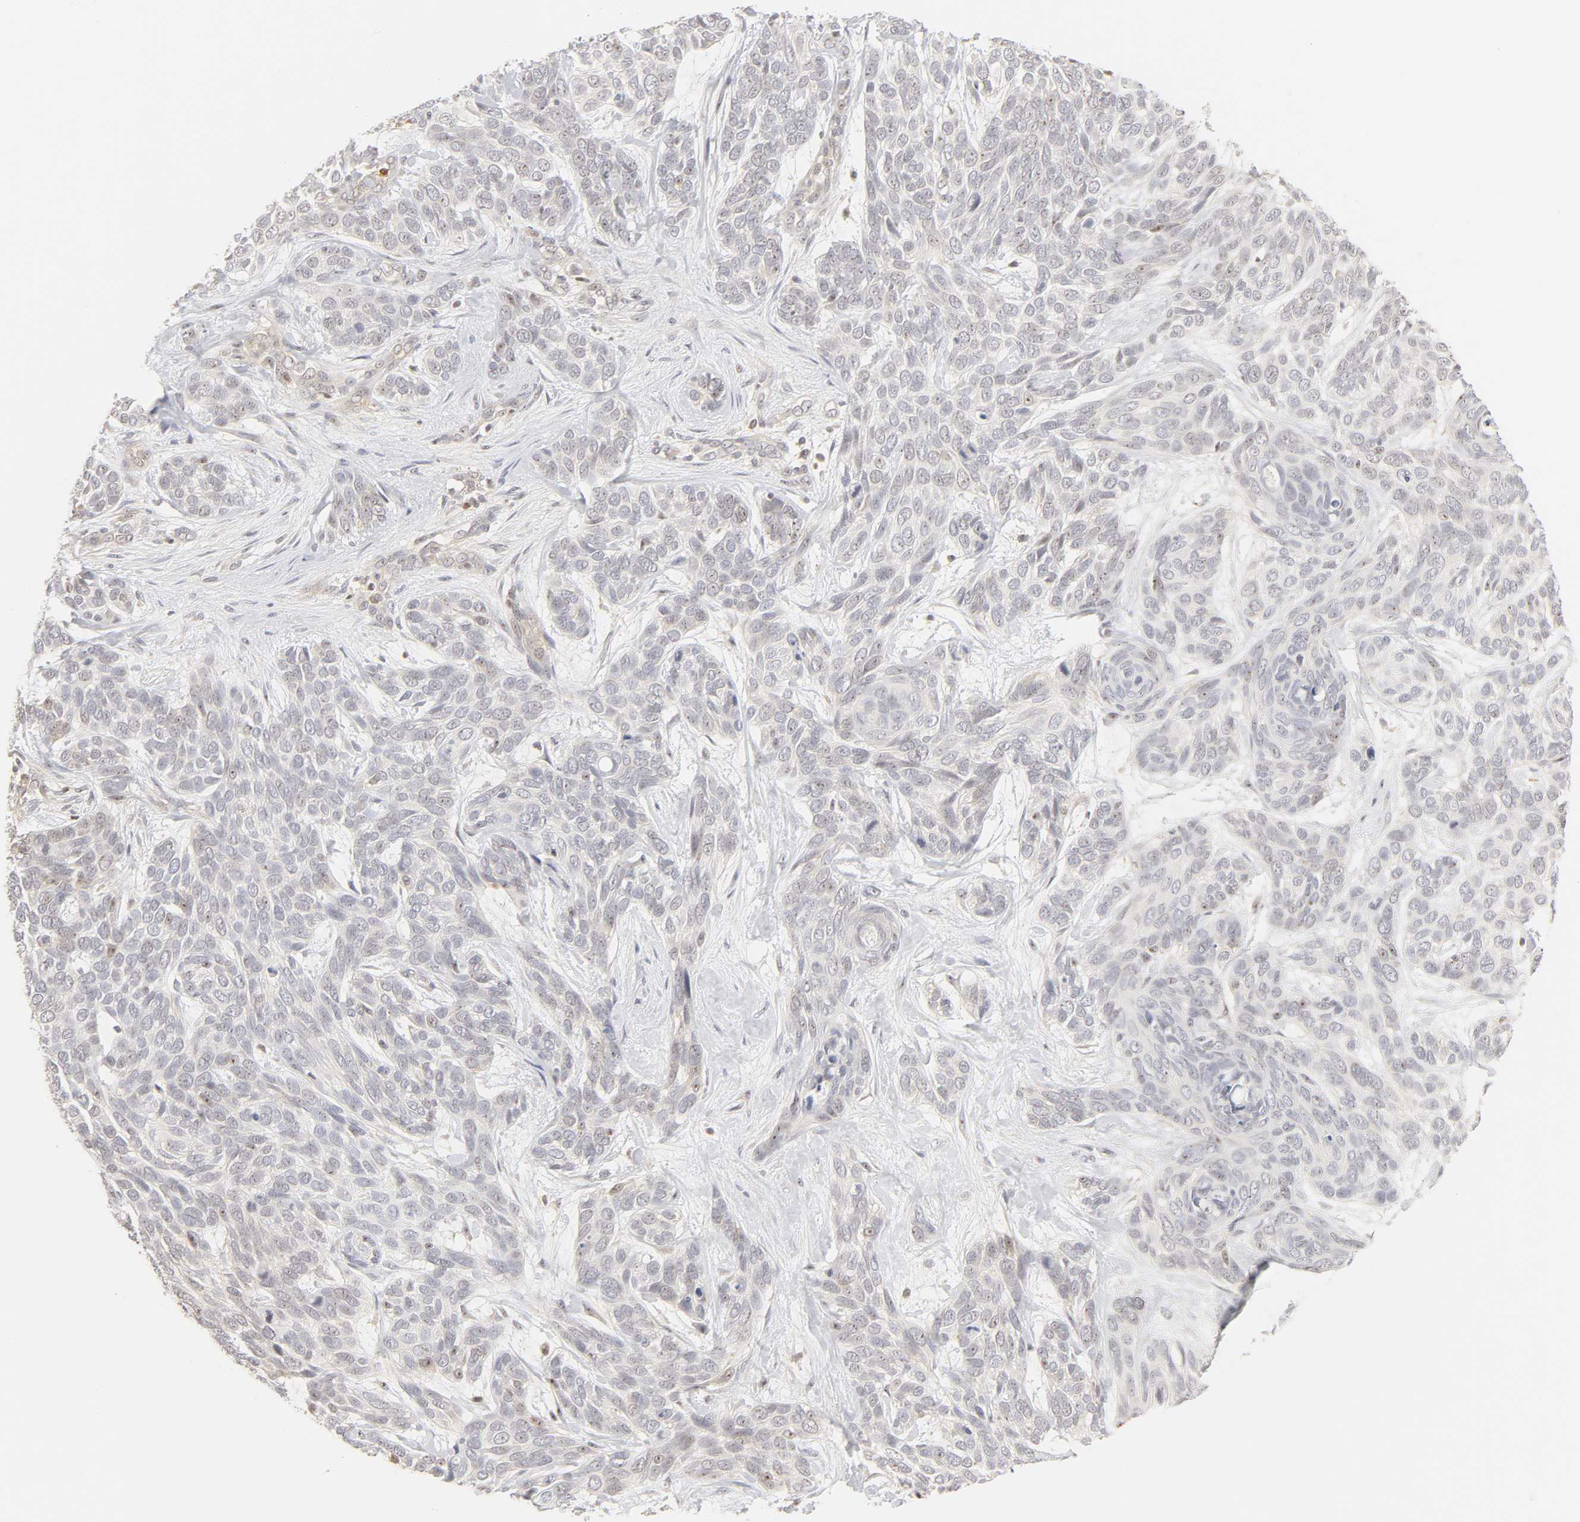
{"staining": {"intensity": "negative", "quantity": "none", "location": "none"}, "tissue": "skin cancer", "cell_type": "Tumor cells", "image_type": "cancer", "snomed": [{"axis": "morphology", "description": "Basal cell carcinoma"}, {"axis": "topography", "description": "Skin"}], "caption": "IHC image of neoplastic tissue: human basal cell carcinoma (skin) stained with DAB (3,3'-diaminobenzidine) demonstrates no significant protein expression in tumor cells. Brightfield microscopy of IHC stained with DAB (3,3'-diaminobenzidine) (brown) and hematoxylin (blue), captured at high magnification.", "gene": "KIF2A", "patient": {"sex": "male", "age": 87}}